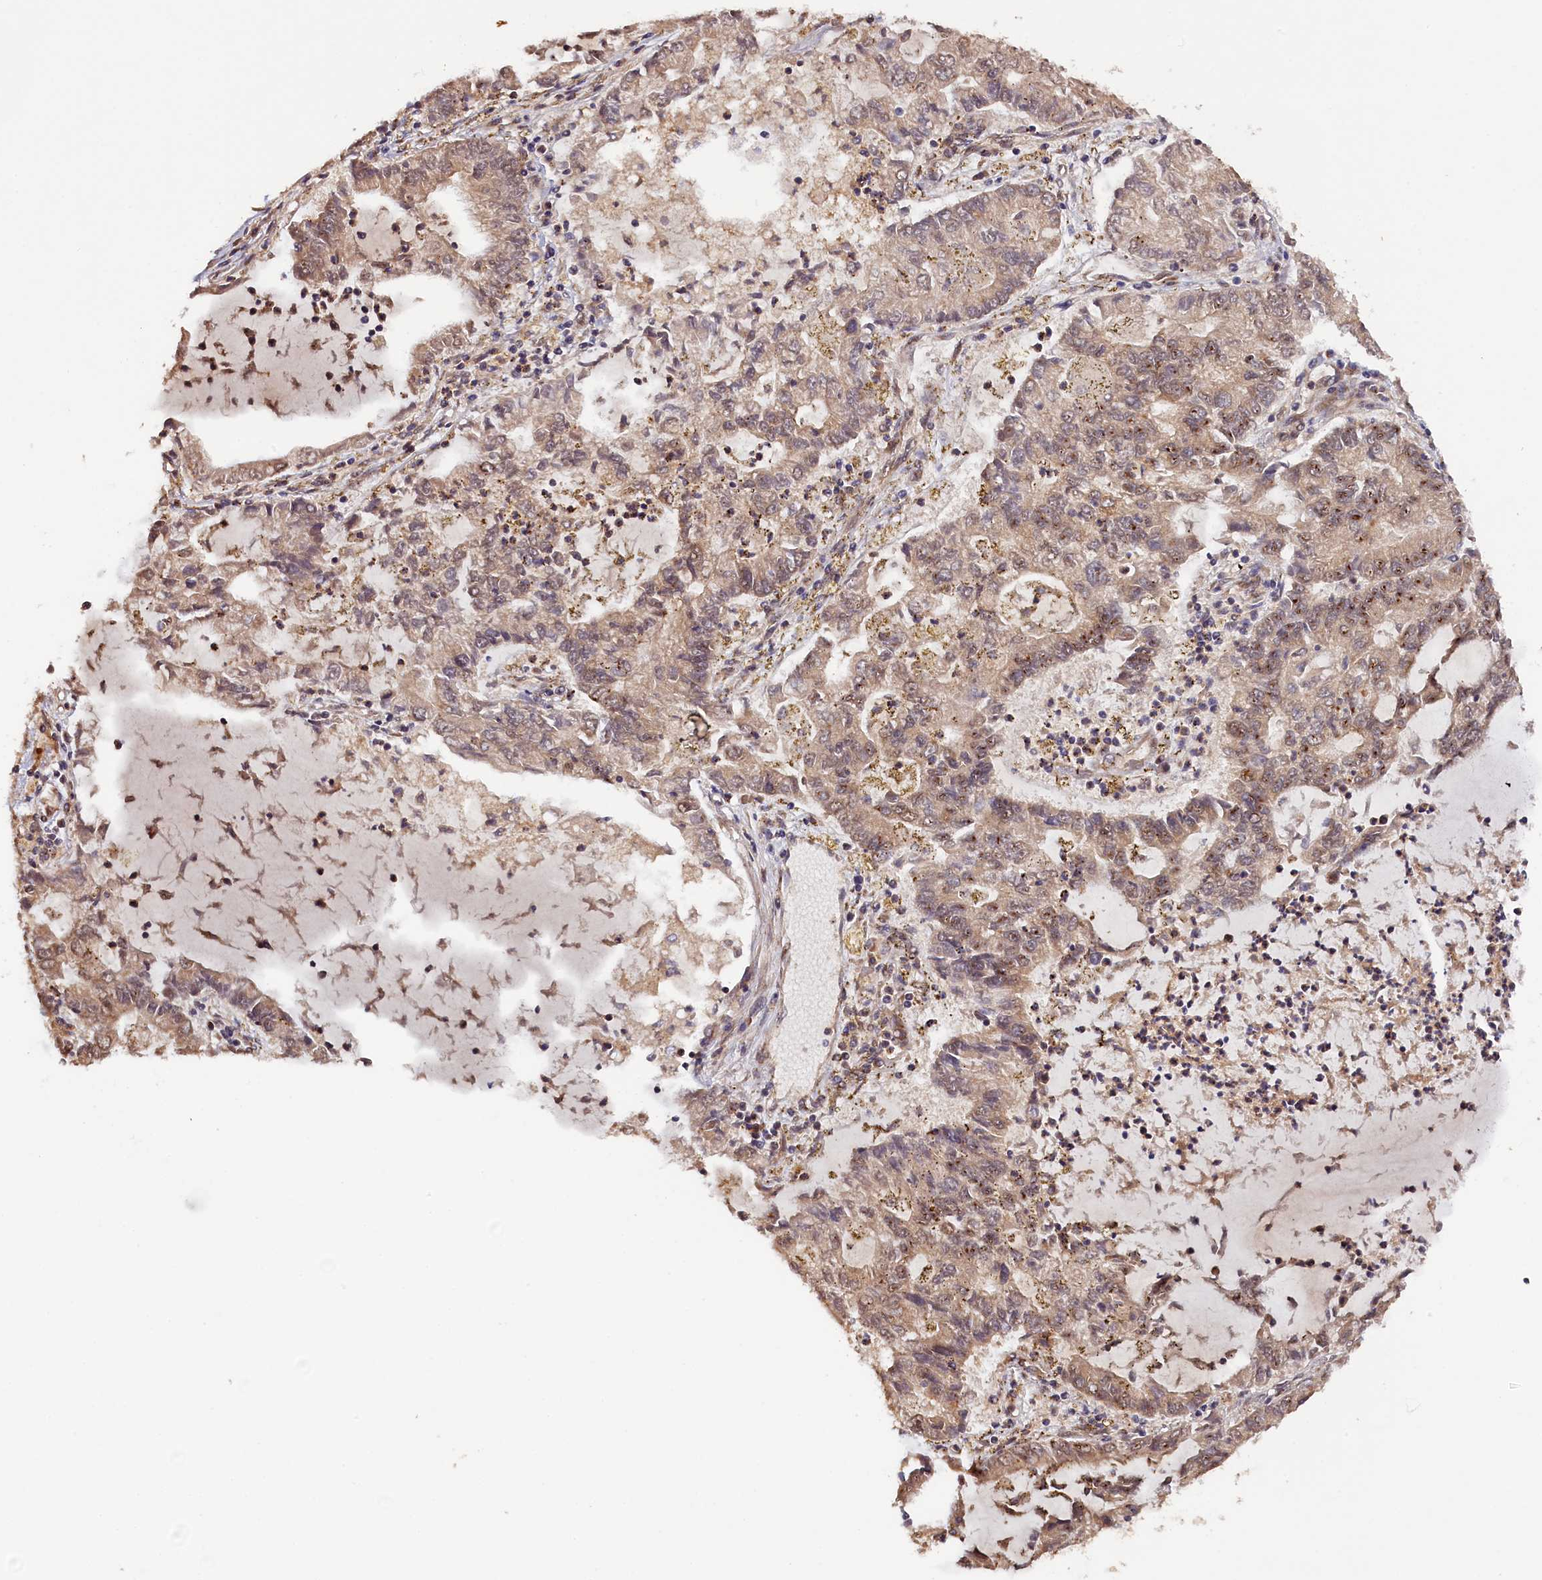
{"staining": {"intensity": "moderate", "quantity": "25%-75%", "location": "cytoplasmic/membranous,nuclear"}, "tissue": "lung cancer", "cell_type": "Tumor cells", "image_type": "cancer", "snomed": [{"axis": "morphology", "description": "Adenocarcinoma, NOS"}, {"axis": "topography", "description": "Lung"}], "caption": "DAB (3,3'-diaminobenzidine) immunohistochemical staining of human adenocarcinoma (lung) displays moderate cytoplasmic/membranous and nuclear protein expression in approximately 25%-75% of tumor cells.", "gene": "ANKRD24", "patient": {"sex": "female", "age": 51}}